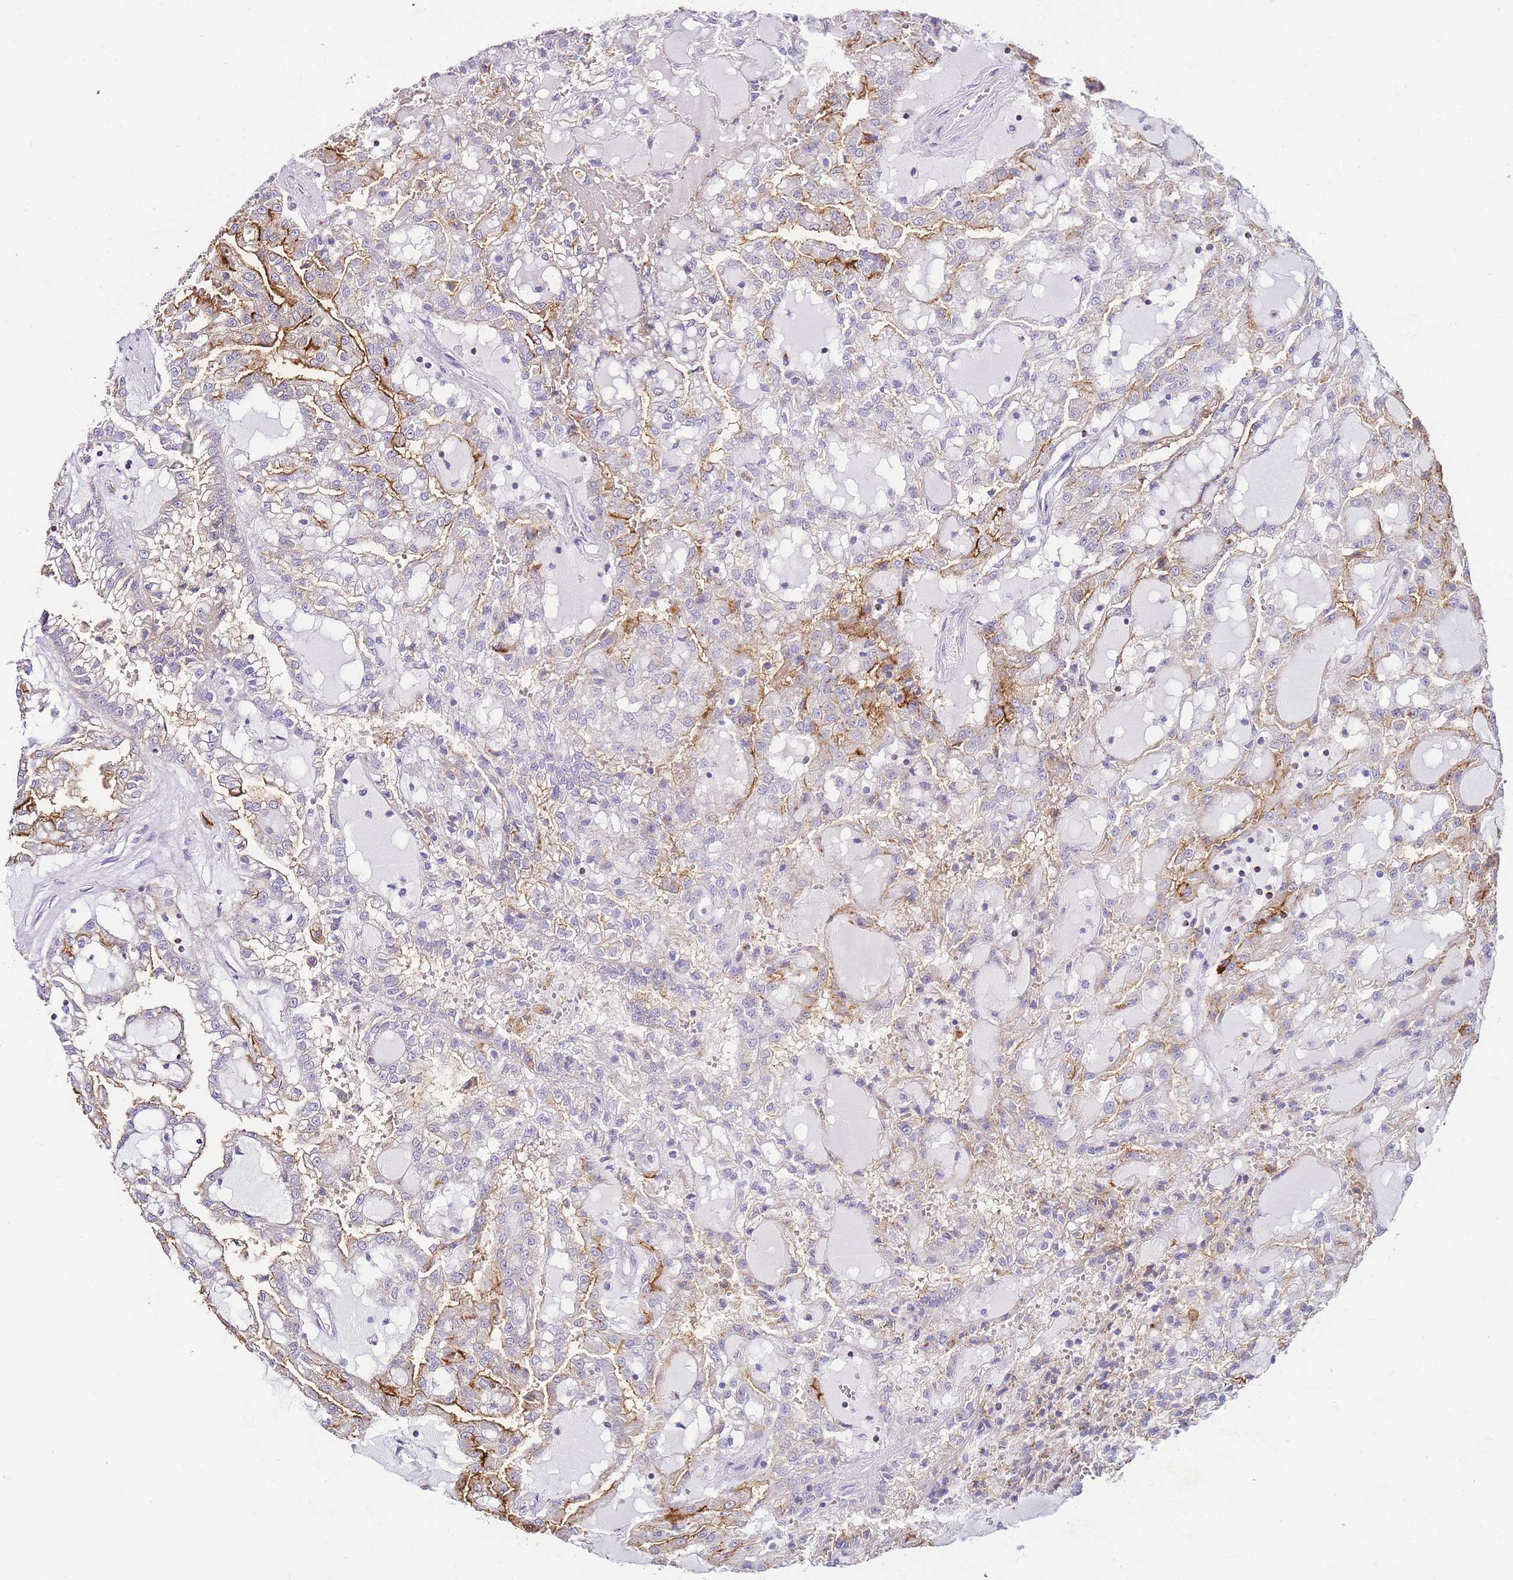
{"staining": {"intensity": "moderate", "quantity": "<25%", "location": "cytoplasmic/membranous"}, "tissue": "renal cancer", "cell_type": "Tumor cells", "image_type": "cancer", "snomed": [{"axis": "morphology", "description": "Adenocarcinoma, NOS"}, {"axis": "topography", "description": "Kidney"}], "caption": "Immunohistochemical staining of human renal cancer (adenocarcinoma) demonstrates moderate cytoplasmic/membranous protein staining in about <25% of tumor cells.", "gene": "DPP4", "patient": {"sex": "male", "age": 63}}